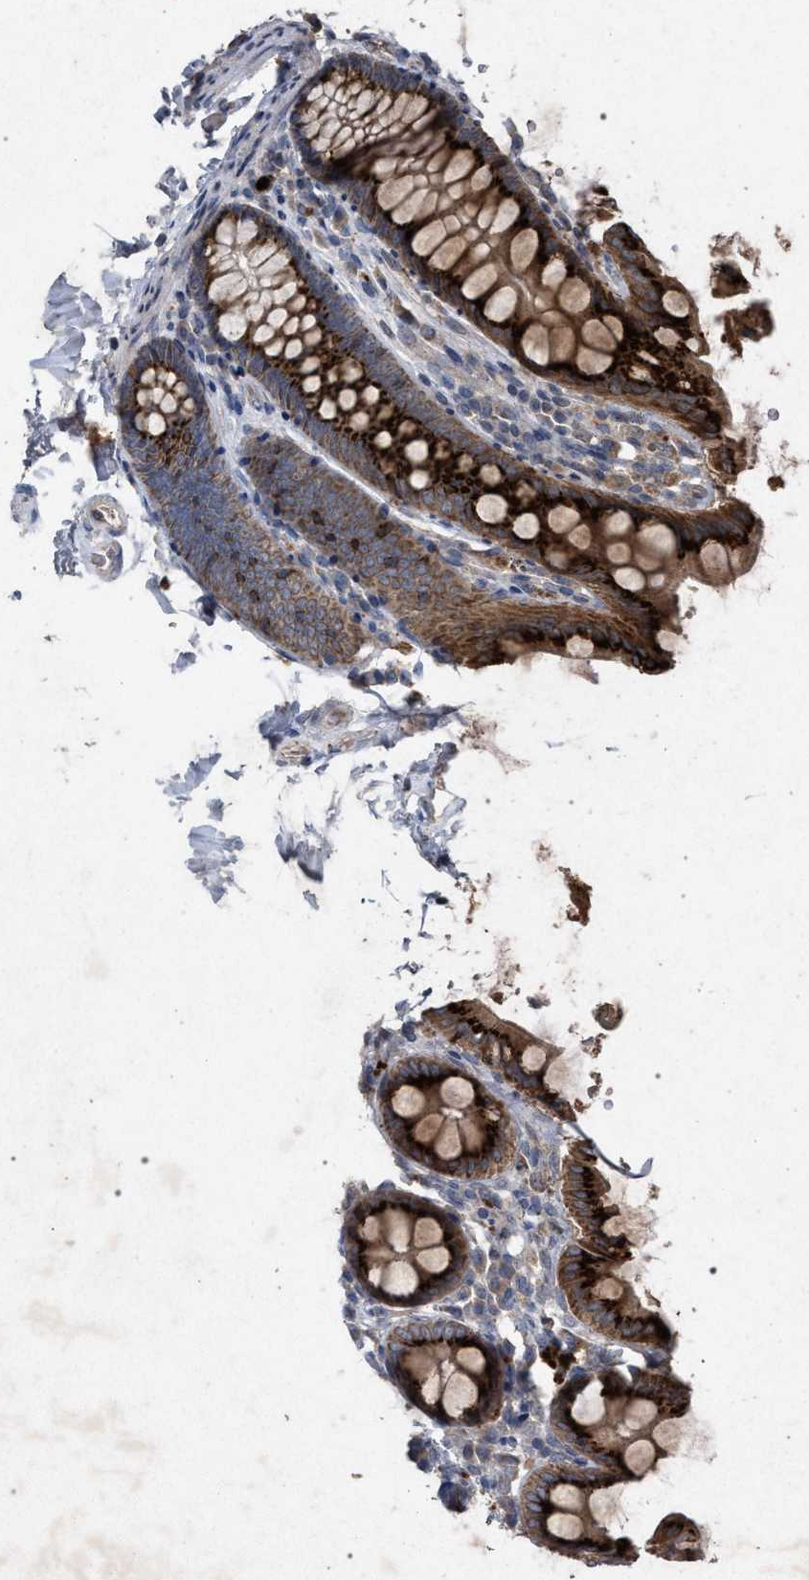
{"staining": {"intensity": "weak", "quantity": ">75%", "location": "cytoplasmic/membranous"}, "tissue": "colon", "cell_type": "Endothelial cells", "image_type": "normal", "snomed": [{"axis": "morphology", "description": "Normal tissue, NOS"}, {"axis": "topography", "description": "Colon"}], "caption": "Protein staining exhibits weak cytoplasmic/membranous positivity in about >75% of endothelial cells in normal colon. (DAB (3,3'-diaminobenzidine) IHC with brightfield microscopy, high magnification).", "gene": "PKD2L1", "patient": {"sex": "female", "age": 61}}